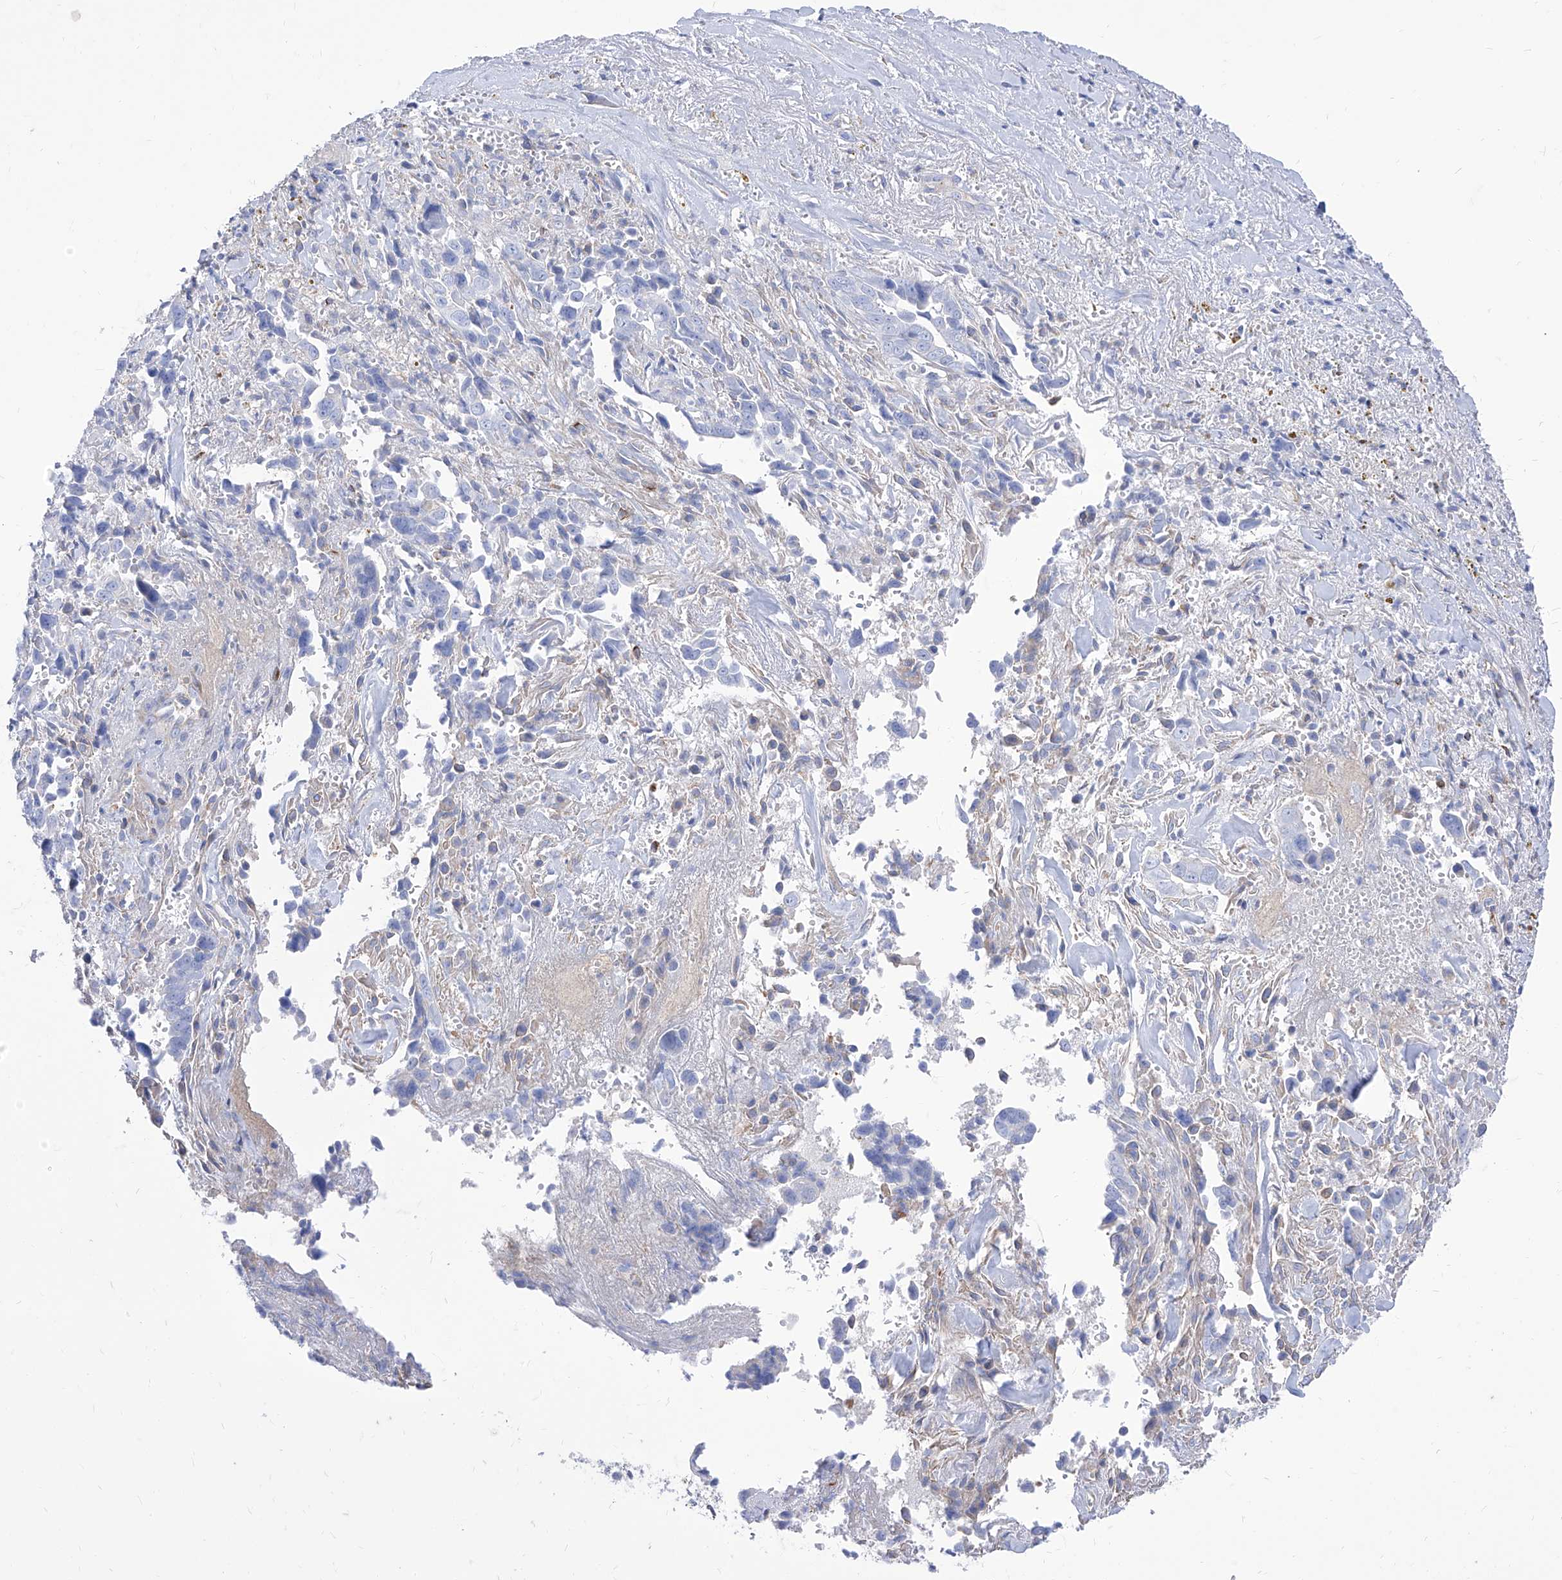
{"staining": {"intensity": "negative", "quantity": "none", "location": "none"}, "tissue": "liver cancer", "cell_type": "Tumor cells", "image_type": "cancer", "snomed": [{"axis": "morphology", "description": "Cholangiocarcinoma"}, {"axis": "topography", "description": "Liver"}], "caption": "High power microscopy image of an immunohistochemistry image of liver cholangiocarcinoma, revealing no significant expression in tumor cells. Nuclei are stained in blue.", "gene": "C1orf74", "patient": {"sex": "female", "age": 79}}